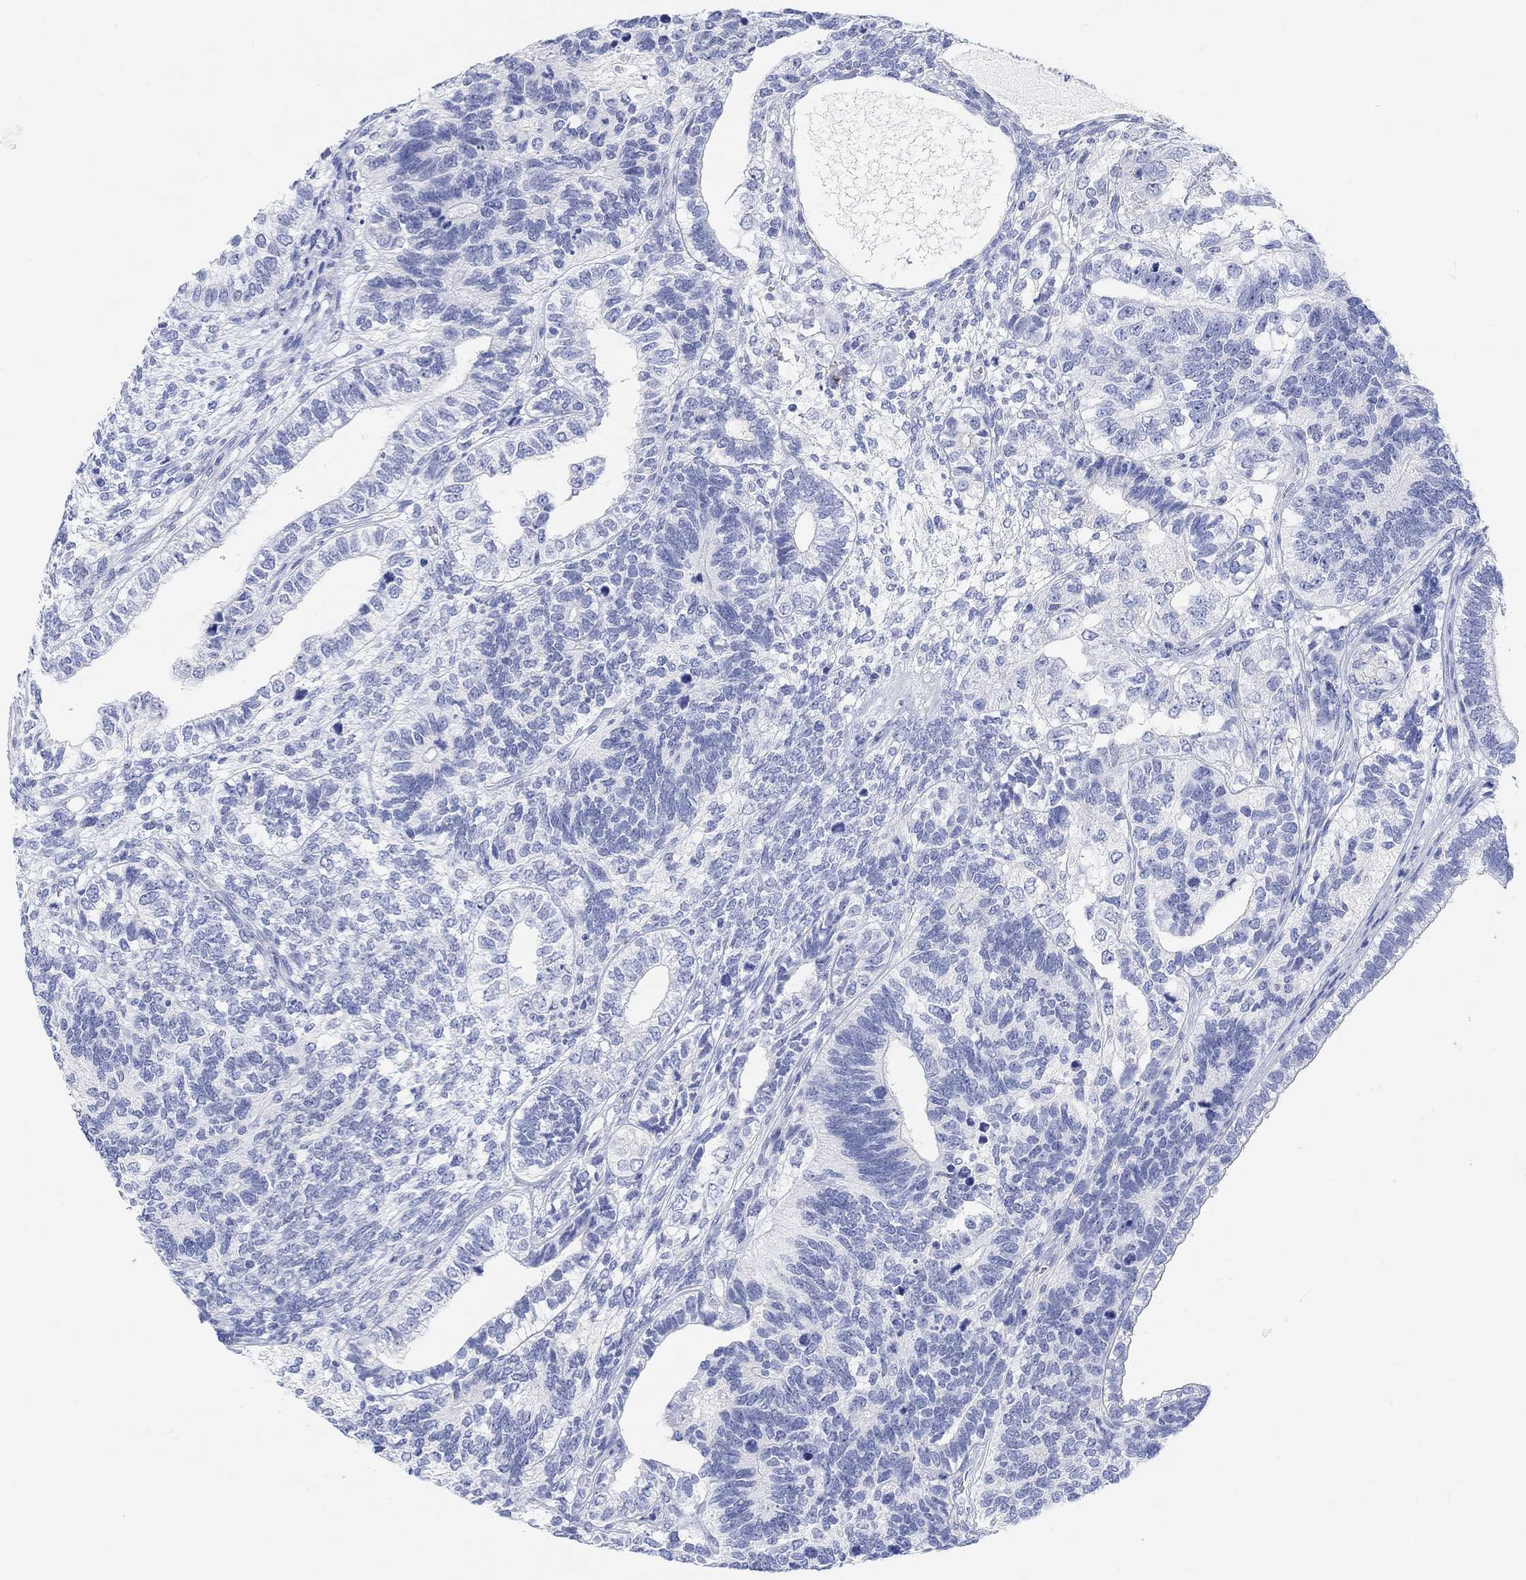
{"staining": {"intensity": "negative", "quantity": "none", "location": "none"}, "tissue": "testis cancer", "cell_type": "Tumor cells", "image_type": "cancer", "snomed": [{"axis": "morphology", "description": "Seminoma, NOS"}, {"axis": "morphology", "description": "Carcinoma, Embryonal, NOS"}, {"axis": "topography", "description": "Testis"}], "caption": "The IHC histopathology image has no significant staining in tumor cells of testis cancer (seminoma) tissue.", "gene": "XIRP2", "patient": {"sex": "male", "age": 41}}